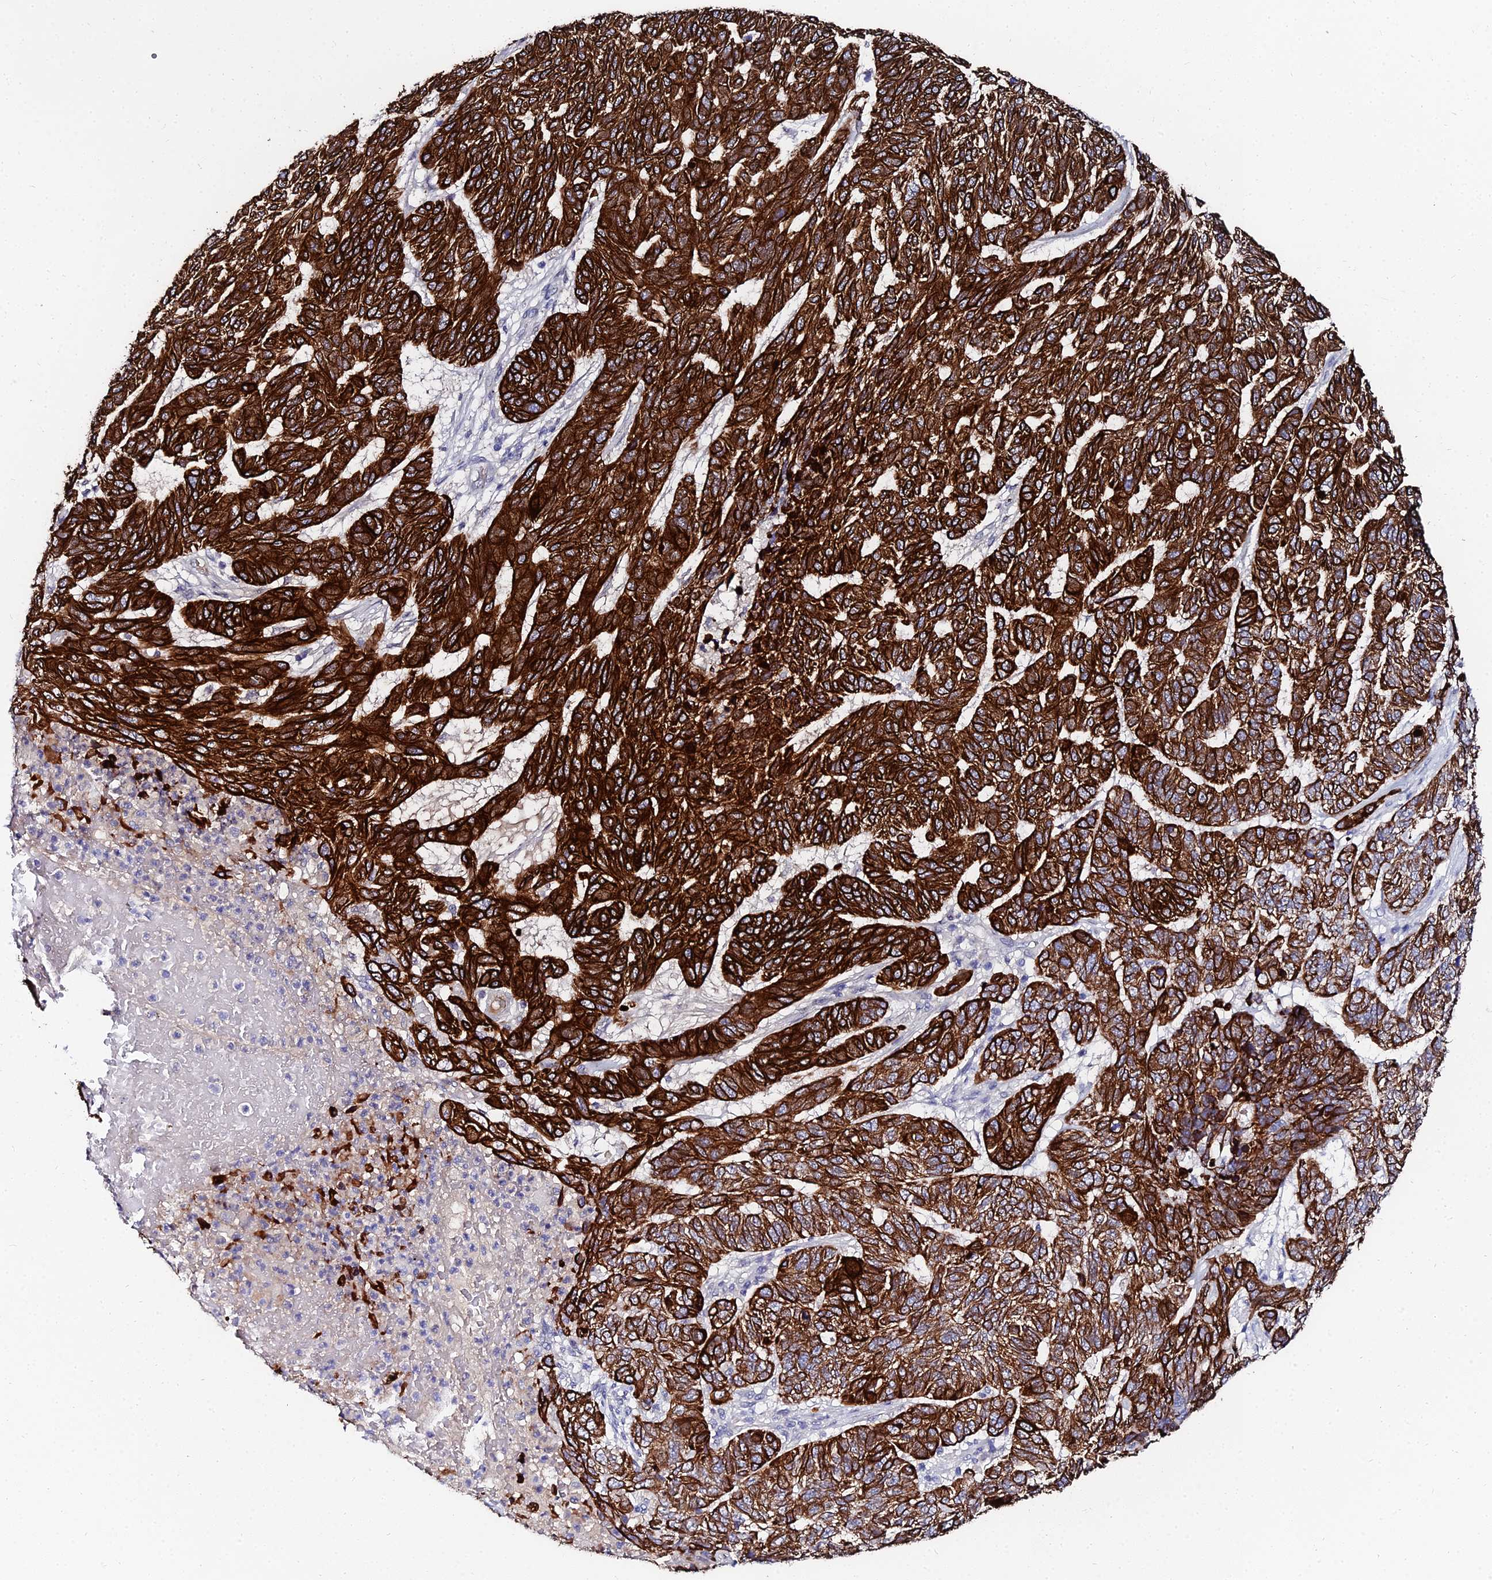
{"staining": {"intensity": "strong", "quantity": ">75%", "location": "cytoplasmic/membranous"}, "tissue": "skin cancer", "cell_type": "Tumor cells", "image_type": "cancer", "snomed": [{"axis": "morphology", "description": "Basal cell carcinoma"}, {"axis": "topography", "description": "Skin"}], "caption": "IHC micrograph of neoplastic tissue: human skin cancer stained using immunohistochemistry shows high levels of strong protein expression localized specifically in the cytoplasmic/membranous of tumor cells, appearing as a cytoplasmic/membranous brown color.", "gene": "KRT17", "patient": {"sex": "female", "age": 65}}